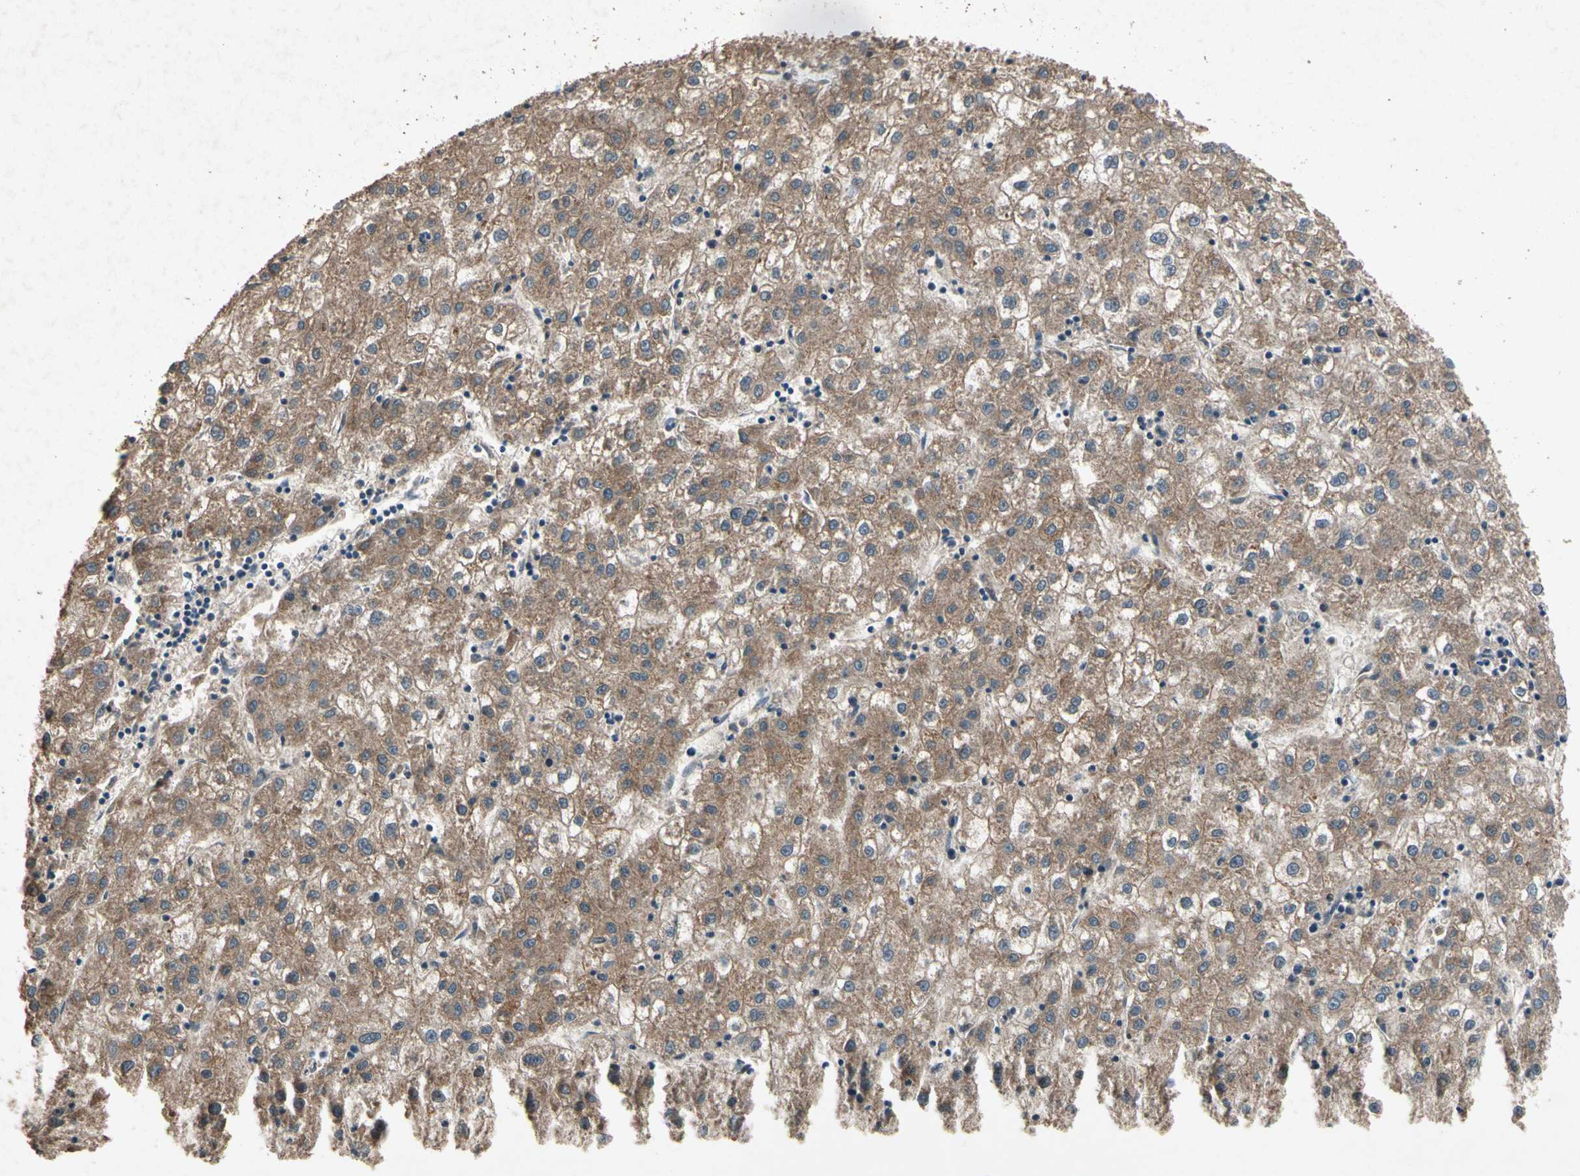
{"staining": {"intensity": "moderate", "quantity": ">75%", "location": "cytoplasmic/membranous"}, "tissue": "liver cancer", "cell_type": "Tumor cells", "image_type": "cancer", "snomed": [{"axis": "morphology", "description": "Carcinoma, Hepatocellular, NOS"}, {"axis": "topography", "description": "Liver"}], "caption": "Tumor cells exhibit medium levels of moderate cytoplasmic/membranous staining in about >75% of cells in human liver cancer (hepatocellular carcinoma). The staining was performed using DAB (3,3'-diaminobenzidine), with brown indicating positive protein expression. Nuclei are stained blue with hematoxylin.", "gene": "GPLD1", "patient": {"sex": "male", "age": 72}}